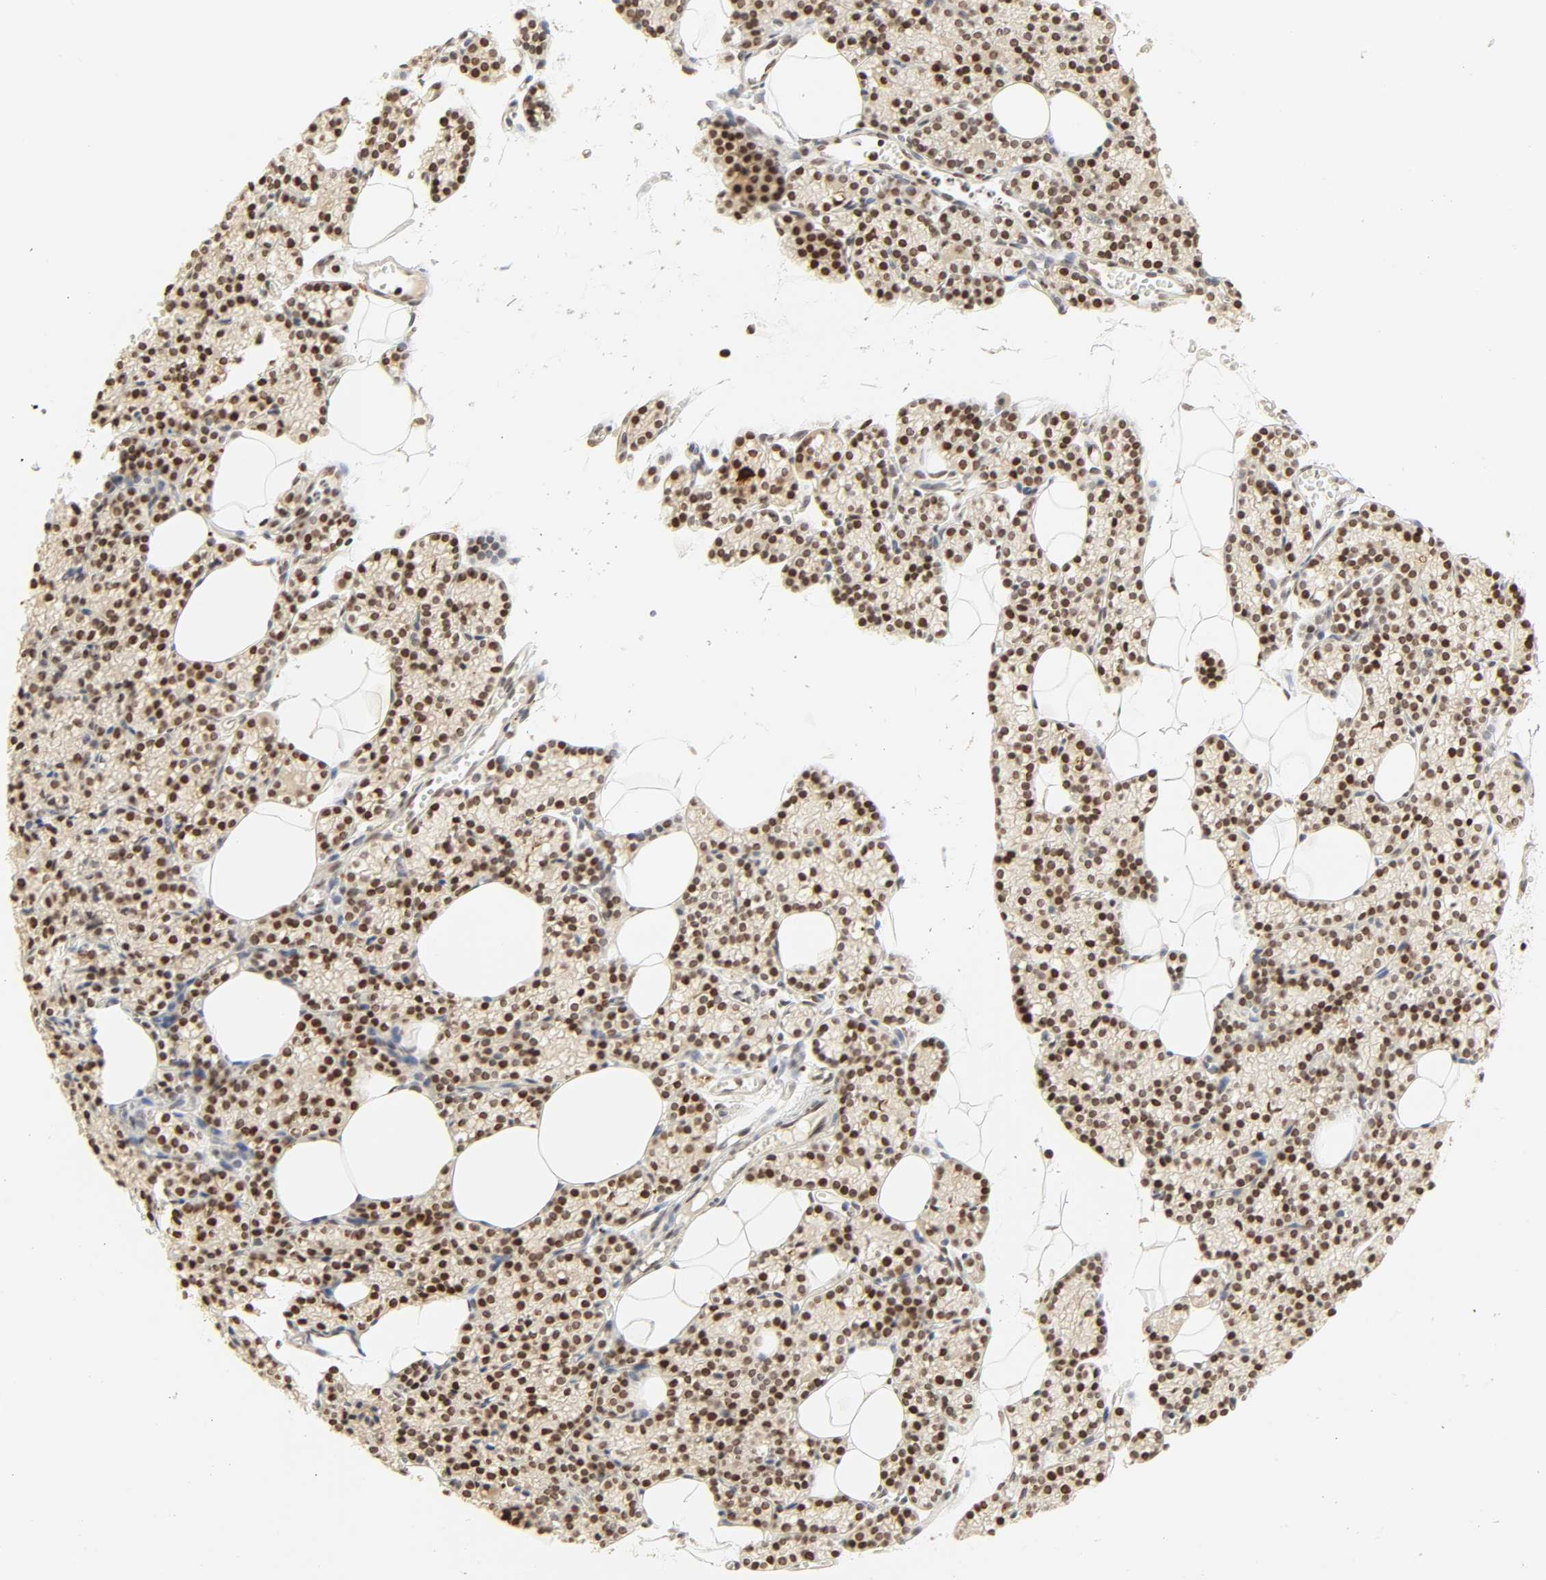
{"staining": {"intensity": "strong", "quantity": ">75%", "location": "nuclear"}, "tissue": "parathyroid gland", "cell_type": "Glandular cells", "image_type": "normal", "snomed": [{"axis": "morphology", "description": "Normal tissue, NOS"}, {"axis": "topography", "description": "Parathyroid gland"}], "caption": "Unremarkable parathyroid gland demonstrates strong nuclear positivity in approximately >75% of glandular cells.", "gene": "DAZAP1", "patient": {"sex": "female", "age": 60}}